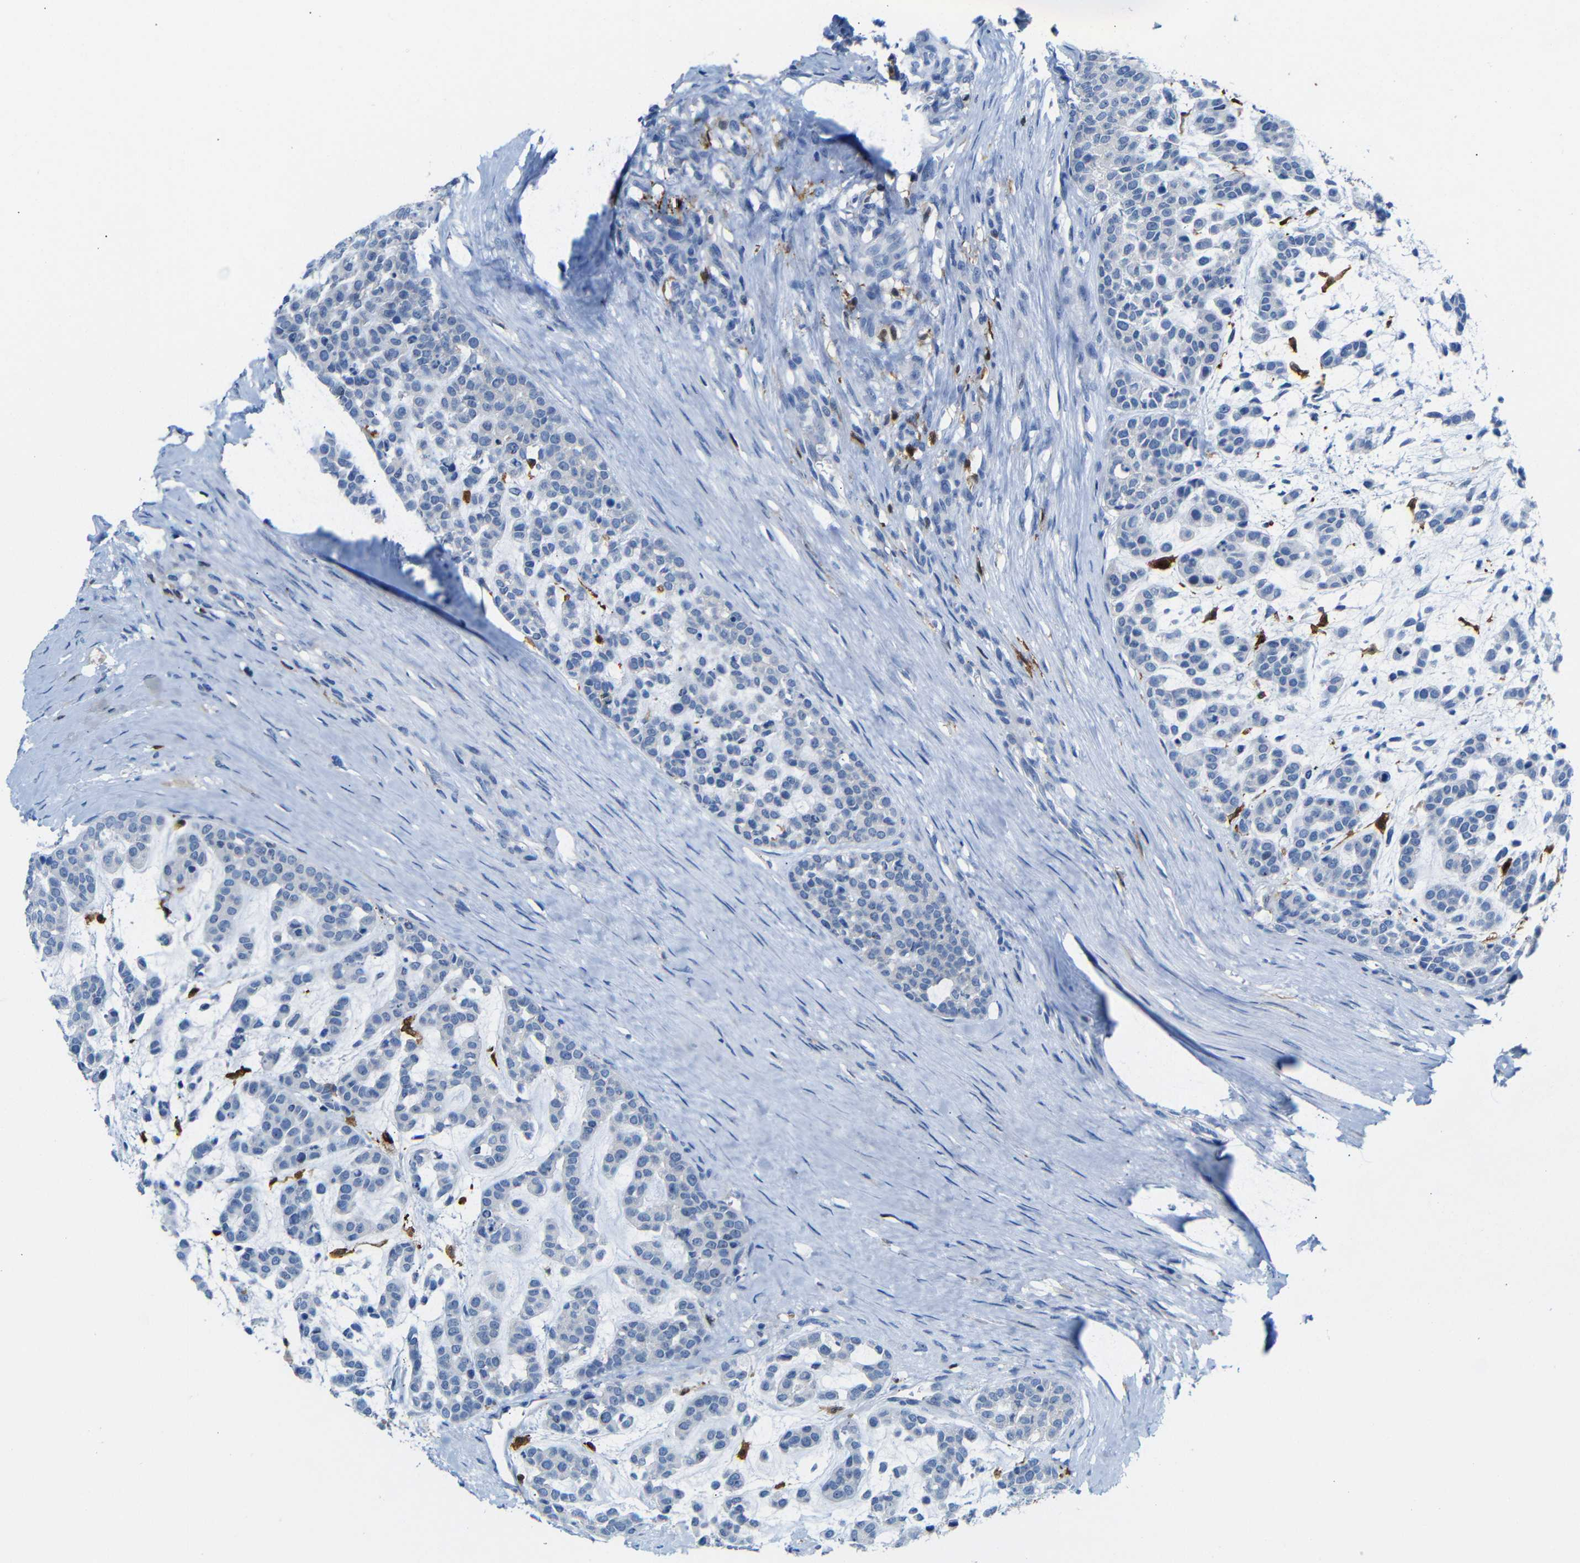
{"staining": {"intensity": "negative", "quantity": "none", "location": "none"}, "tissue": "head and neck cancer", "cell_type": "Tumor cells", "image_type": "cancer", "snomed": [{"axis": "morphology", "description": "Adenocarcinoma, NOS"}, {"axis": "morphology", "description": "Adenoma, NOS"}, {"axis": "topography", "description": "Head-Neck"}], "caption": "DAB immunohistochemical staining of human head and neck cancer shows no significant expression in tumor cells. (Brightfield microscopy of DAB (3,3'-diaminobenzidine) immunohistochemistry at high magnification).", "gene": "C1orf210", "patient": {"sex": "female", "age": 55}}